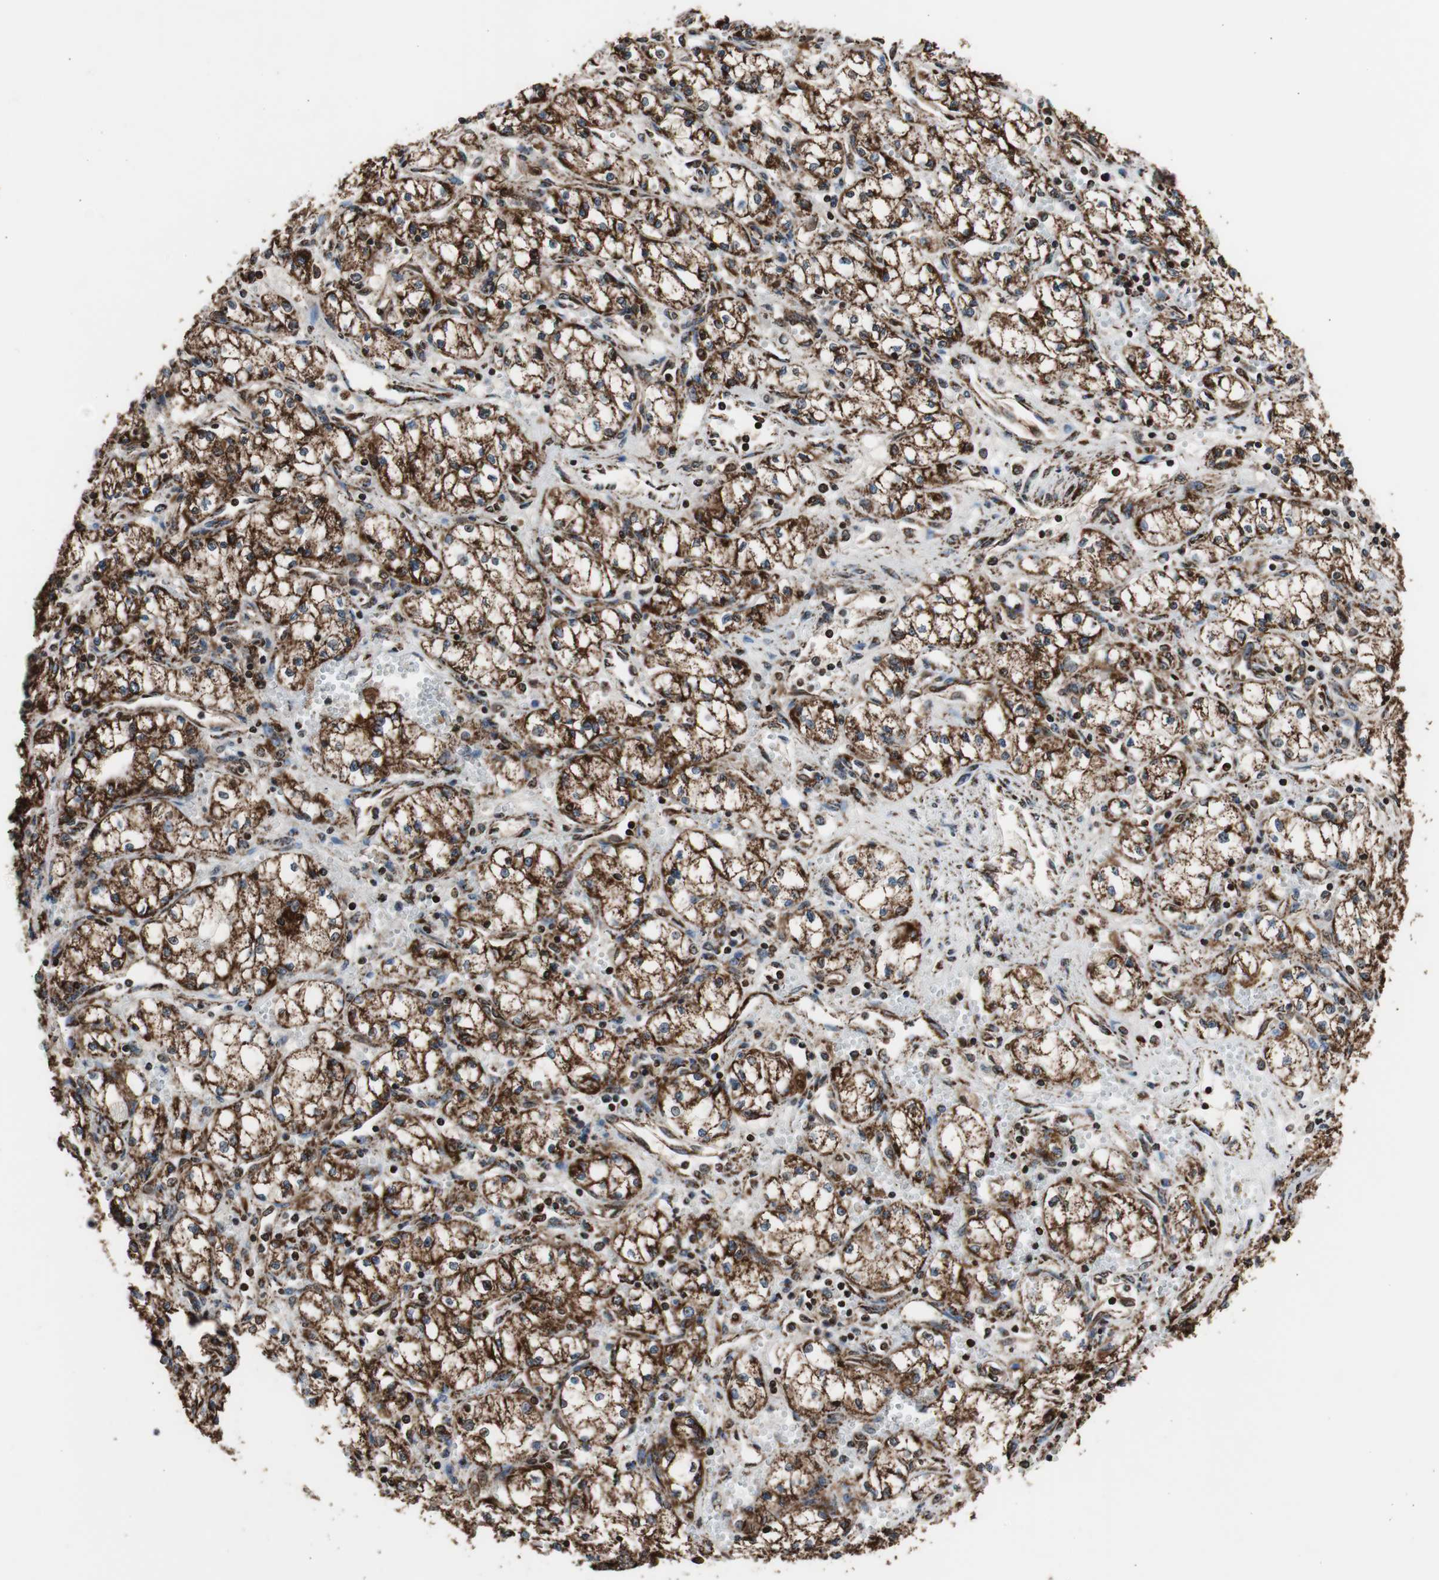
{"staining": {"intensity": "strong", "quantity": ">75%", "location": "cytoplasmic/membranous"}, "tissue": "renal cancer", "cell_type": "Tumor cells", "image_type": "cancer", "snomed": [{"axis": "morphology", "description": "Normal tissue, NOS"}, {"axis": "morphology", "description": "Adenocarcinoma, NOS"}, {"axis": "topography", "description": "Kidney"}], "caption": "Immunohistochemistry staining of renal cancer (adenocarcinoma), which exhibits high levels of strong cytoplasmic/membranous expression in about >75% of tumor cells indicating strong cytoplasmic/membranous protein positivity. The staining was performed using DAB (3,3'-diaminobenzidine) (brown) for protein detection and nuclei were counterstained in hematoxylin (blue).", "gene": "HSPA9", "patient": {"sex": "male", "age": 59}}